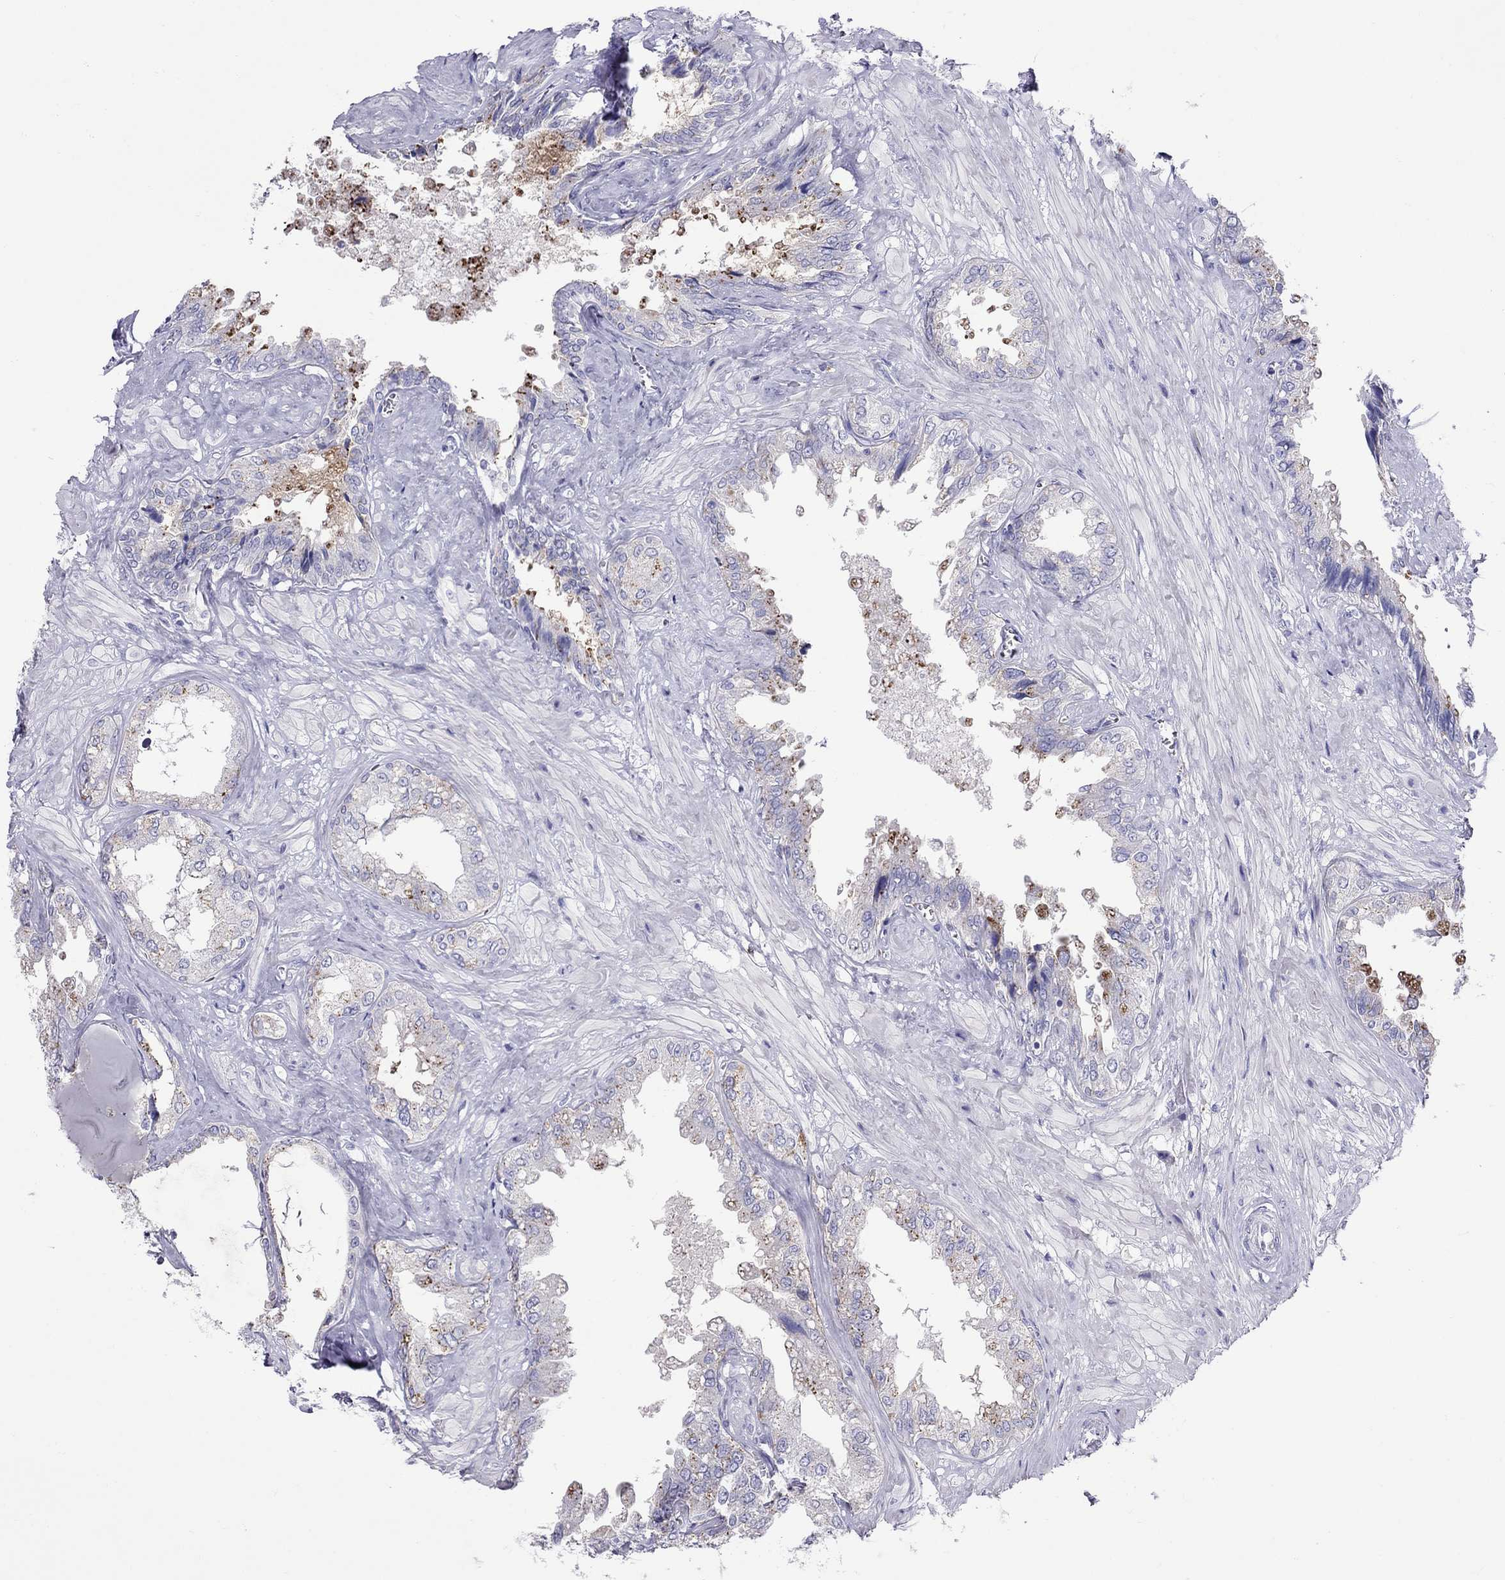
{"staining": {"intensity": "moderate", "quantity": "25%-75%", "location": "cytoplasmic/membranous"}, "tissue": "seminal vesicle", "cell_type": "Glandular cells", "image_type": "normal", "snomed": [{"axis": "morphology", "description": "Normal tissue, NOS"}, {"axis": "topography", "description": "Seminal veicle"}], "caption": "Normal seminal vesicle demonstrates moderate cytoplasmic/membranous staining in about 25%-75% of glandular cells, visualized by immunohistochemistry.", "gene": "CLPSL2", "patient": {"sex": "male", "age": 67}}